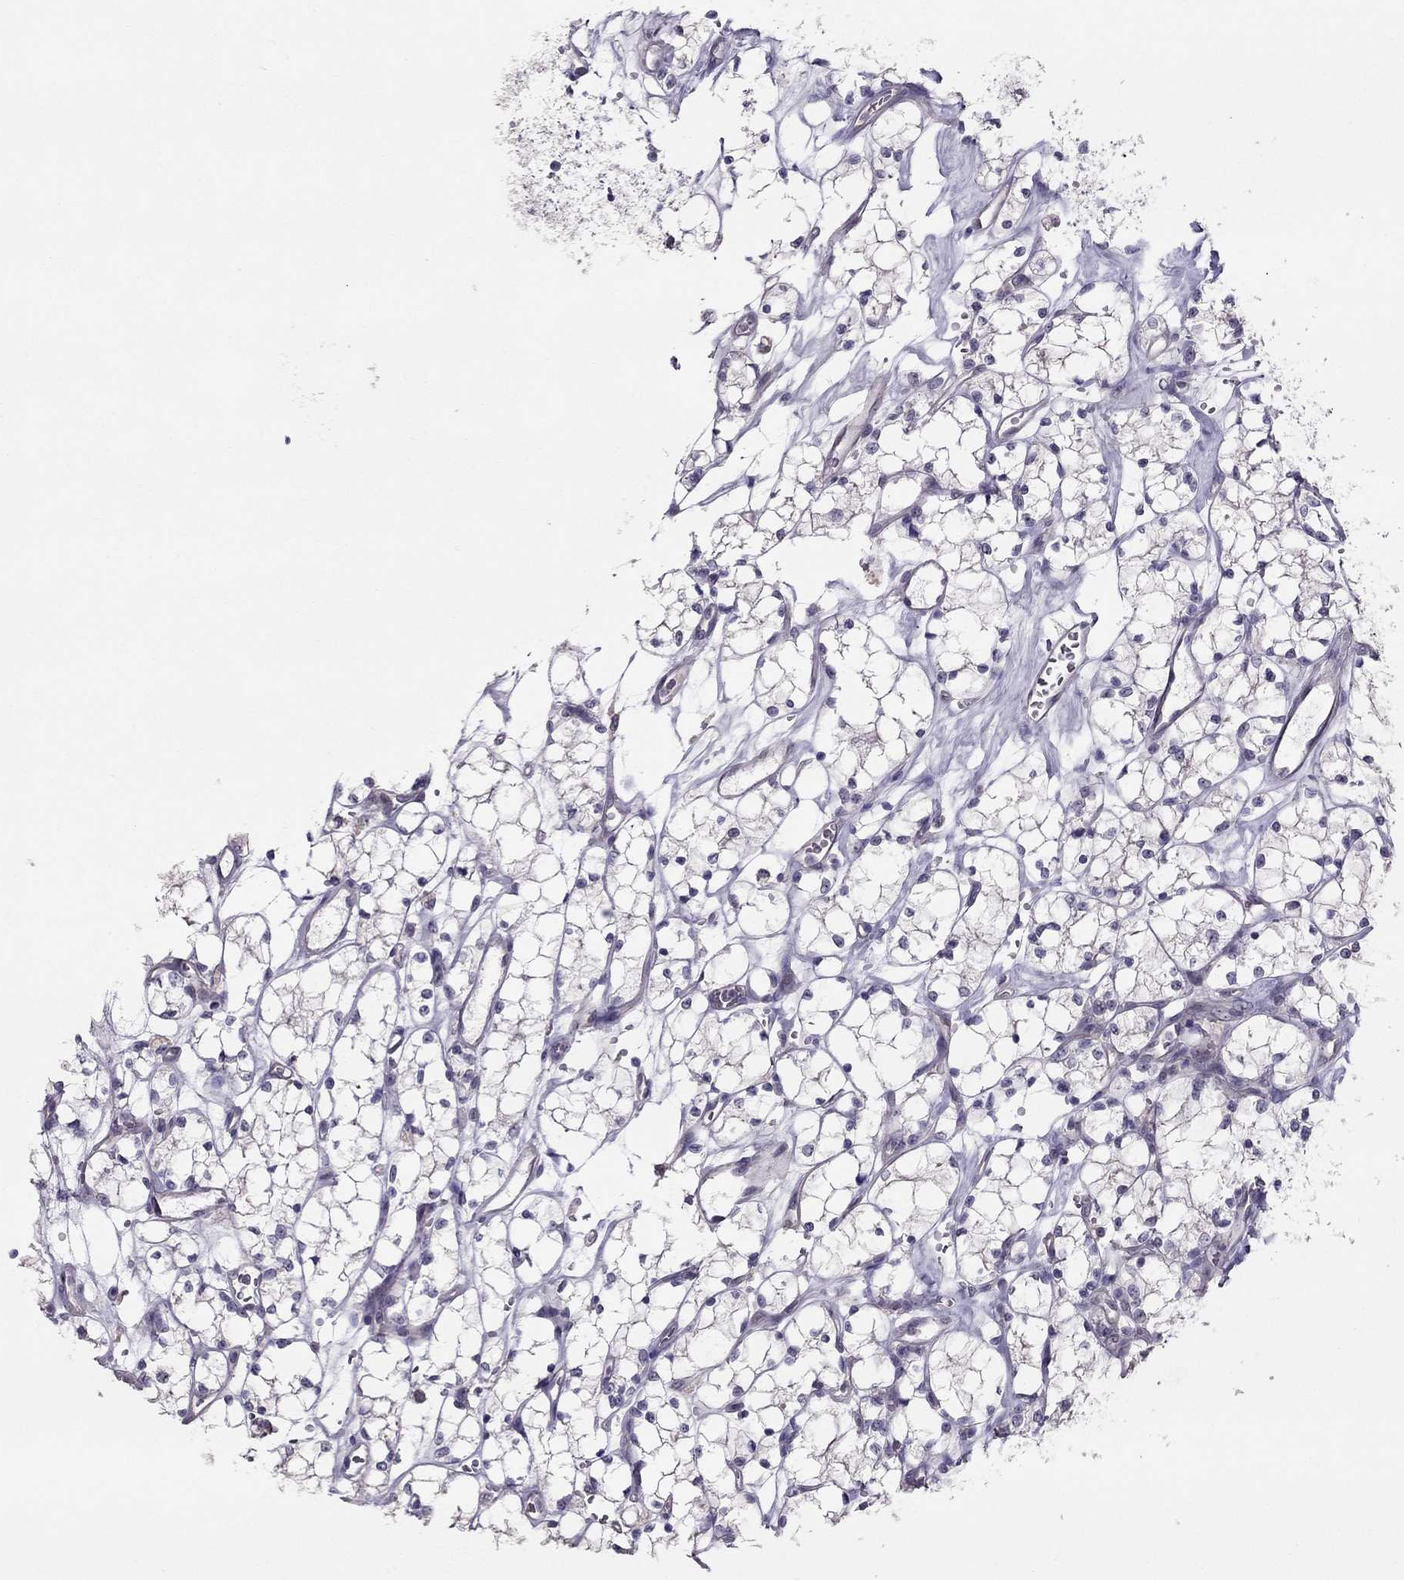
{"staining": {"intensity": "negative", "quantity": "none", "location": "none"}, "tissue": "renal cancer", "cell_type": "Tumor cells", "image_type": "cancer", "snomed": [{"axis": "morphology", "description": "Adenocarcinoma, NOS"}, {"axis": "topography", "description": "Kidney"}], "caption": "Immunohistochemical staining of human adenocarcinoma (renal) shows no significant staining in tumor cells.", "gene": "LRRC46", "patient": {"sex": "female", "age": 69}}